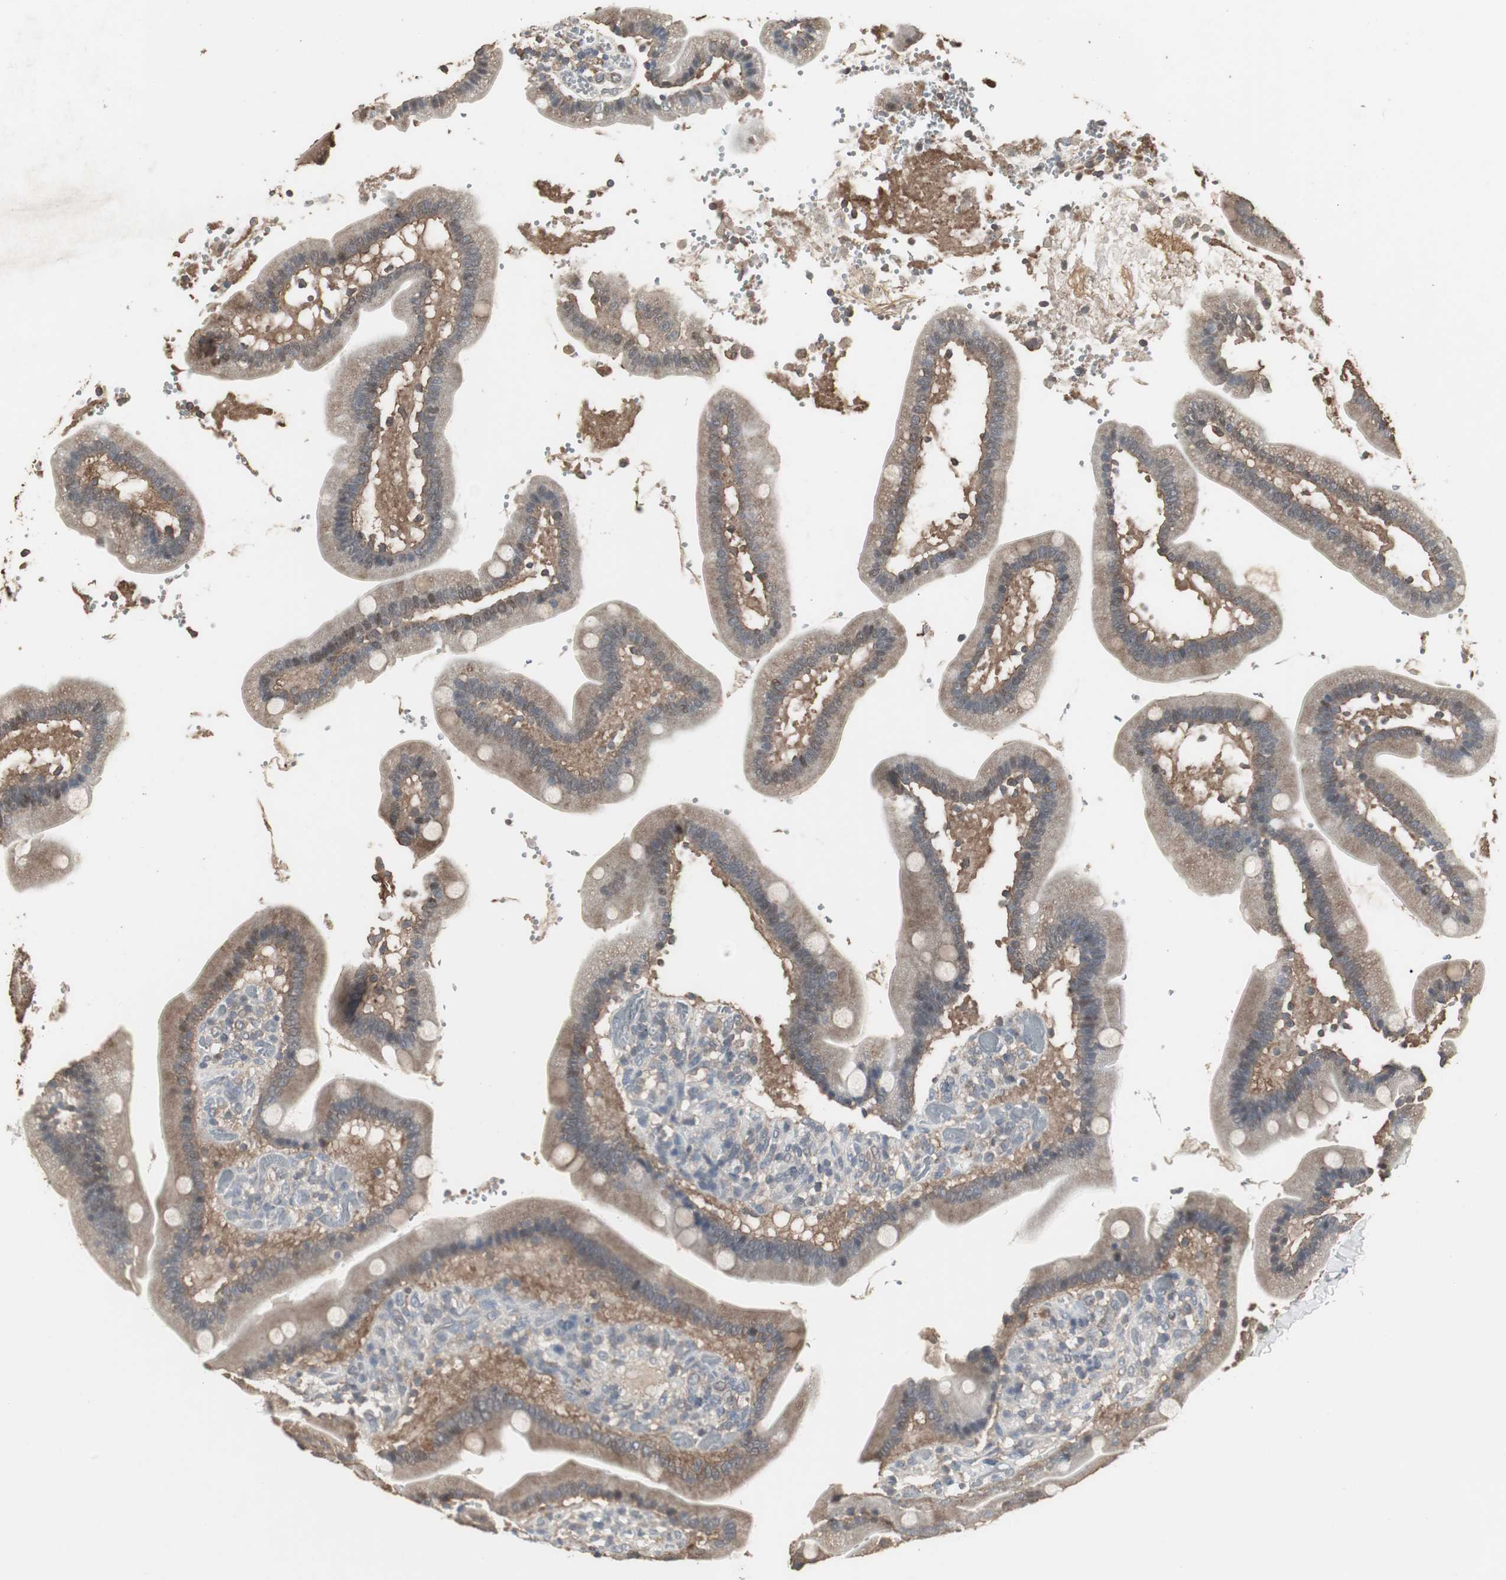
{"staining": {"intensity": "moderate", "quantity": "25%-75%", "location": "cytoplasmic/membranous"}, "tissue": "duodenum", "cell_type": "Glandular cells", "image_type": "normal", "snomed": [{"axis": "morphology", "description": "Normal tissue, NOS"}, {"axis": "topography", "description": "Duodenum"}], "caption": "Immunohistochemical staining of benign duodenum demonstrates moderate cytoplasmic/membranous protein positivity in approximately 25%-75% of glandular cells. (DAB (3,3'-diaminobenzidine) IHC, brown staining for protein, blue staining for nuclei).", "gene": "HPRT1", "patient": {"sex": "male", "age": 66}}